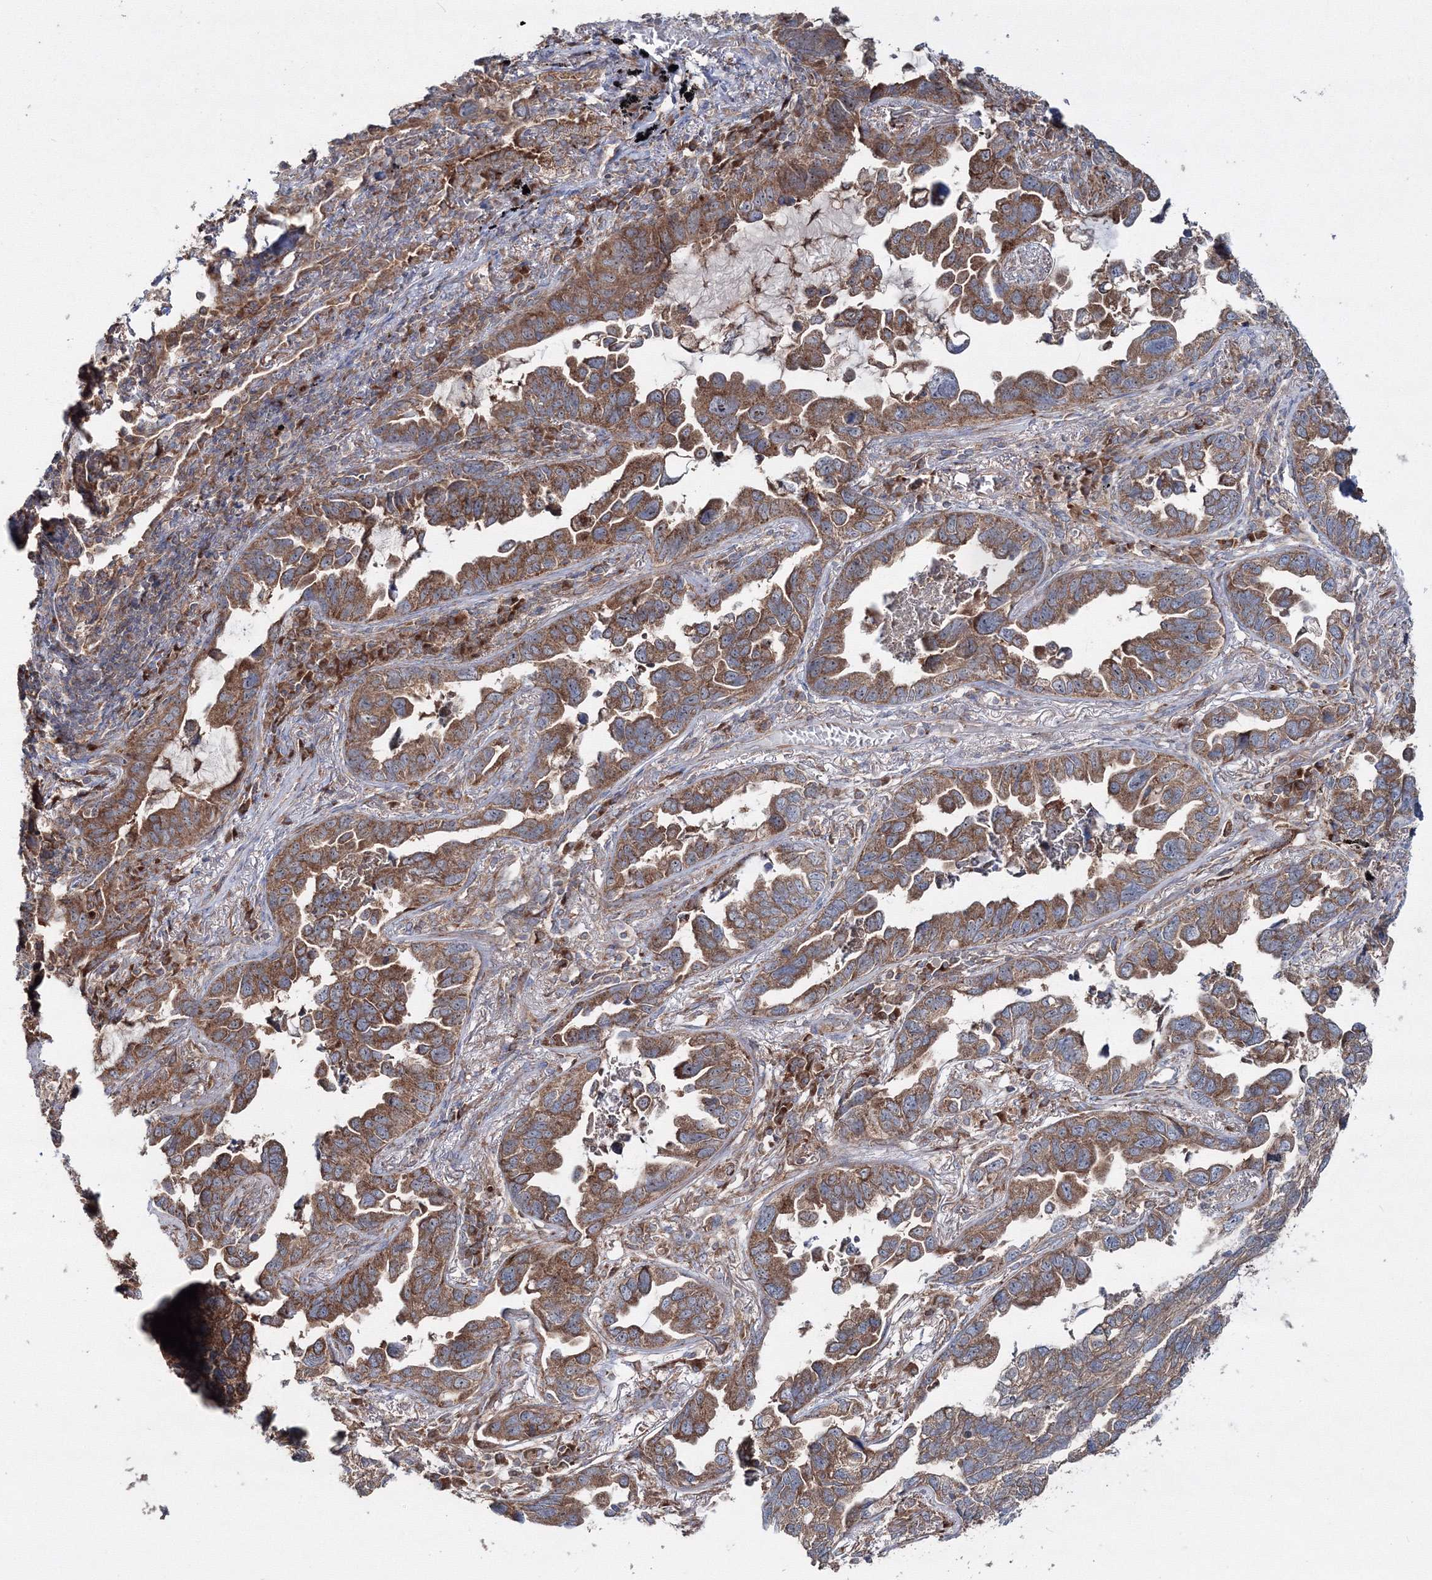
{"staining": {"intensity": "strong", "quantity": ">75%", "location": "cytoplasmic/membranous"}, "tissue": "lung cancer", "cell_type": "Tumor cells", "image_type": "cancer", "snomed": [{"axis": "morphology", "description": "Adenocarcinoma, NOS"}, {"axis": "topography", "description": "Lung"}], "caption": "Strong cytoplasmic/membranous staining is appreciated in about >75% of tumor cells in adenocarcinoma (lung).", "gene": "PEX13", "patient": {"sex": "male", "age": 67}}